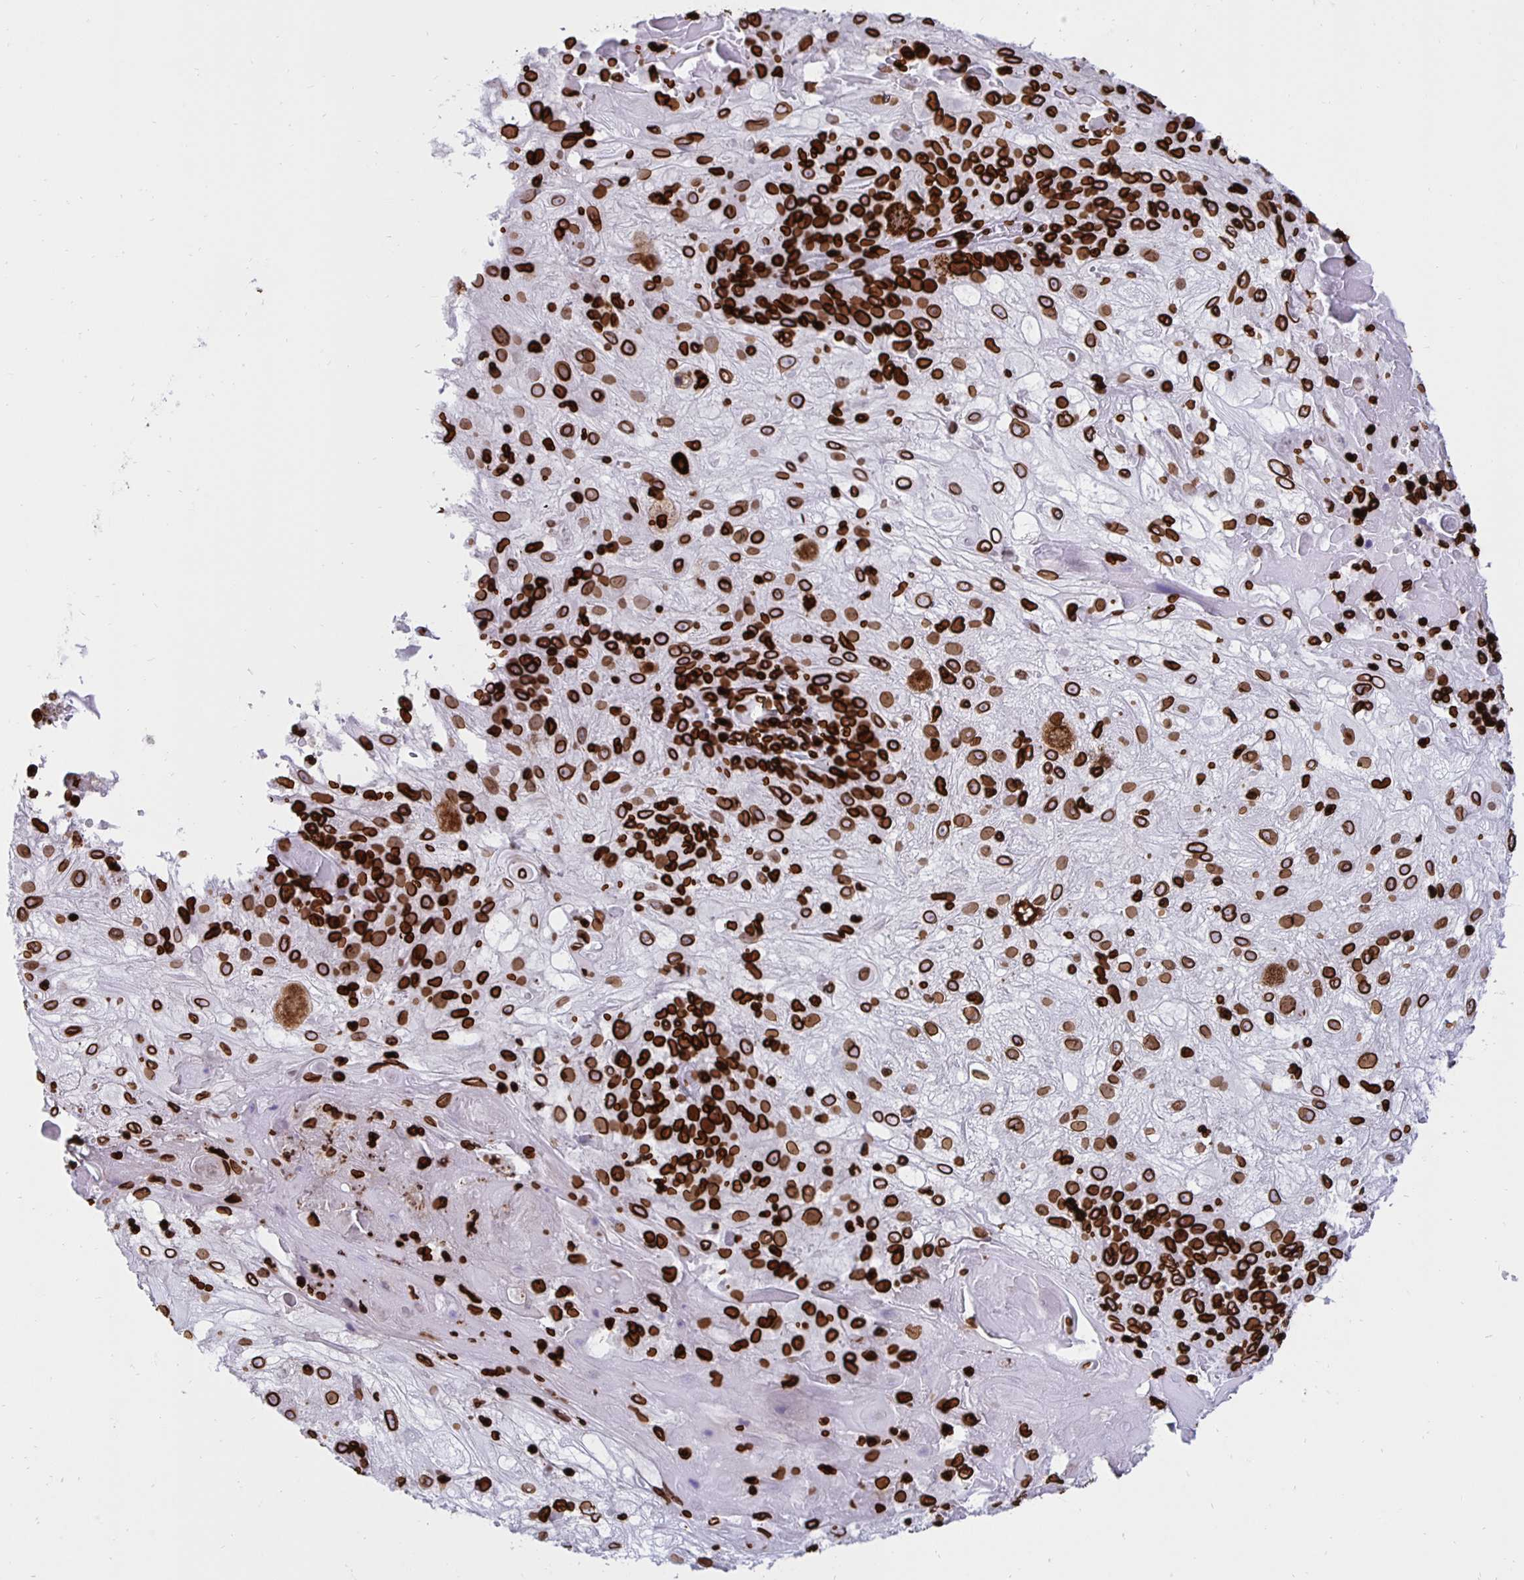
{"staining": {"intensity": "strong", "quantity": ">75%", "location": "cytoplasmic/membranous,nuclear"}, "tissue": "skin cancer", "cell_type": "Tumor cells", "image_type": "cancer", "snomed": [{"axis": "morphology", "description": "Normal tissue, NOS"}, {"axis": "morphology", "description": "Squamous cell carcinoma, NOS"}, {"axis": "topography", "description": "Skin"}], "caption": "Human skin cancer (squamous cell carcinoma) stained for a protein (brown) demonstrates strong cytoplasmic/membranous and nuclear positive positivity in approximately >75% of tumor cells.", "gene": "LMNB1", "patient": {"sex": "female", "age": 83}}